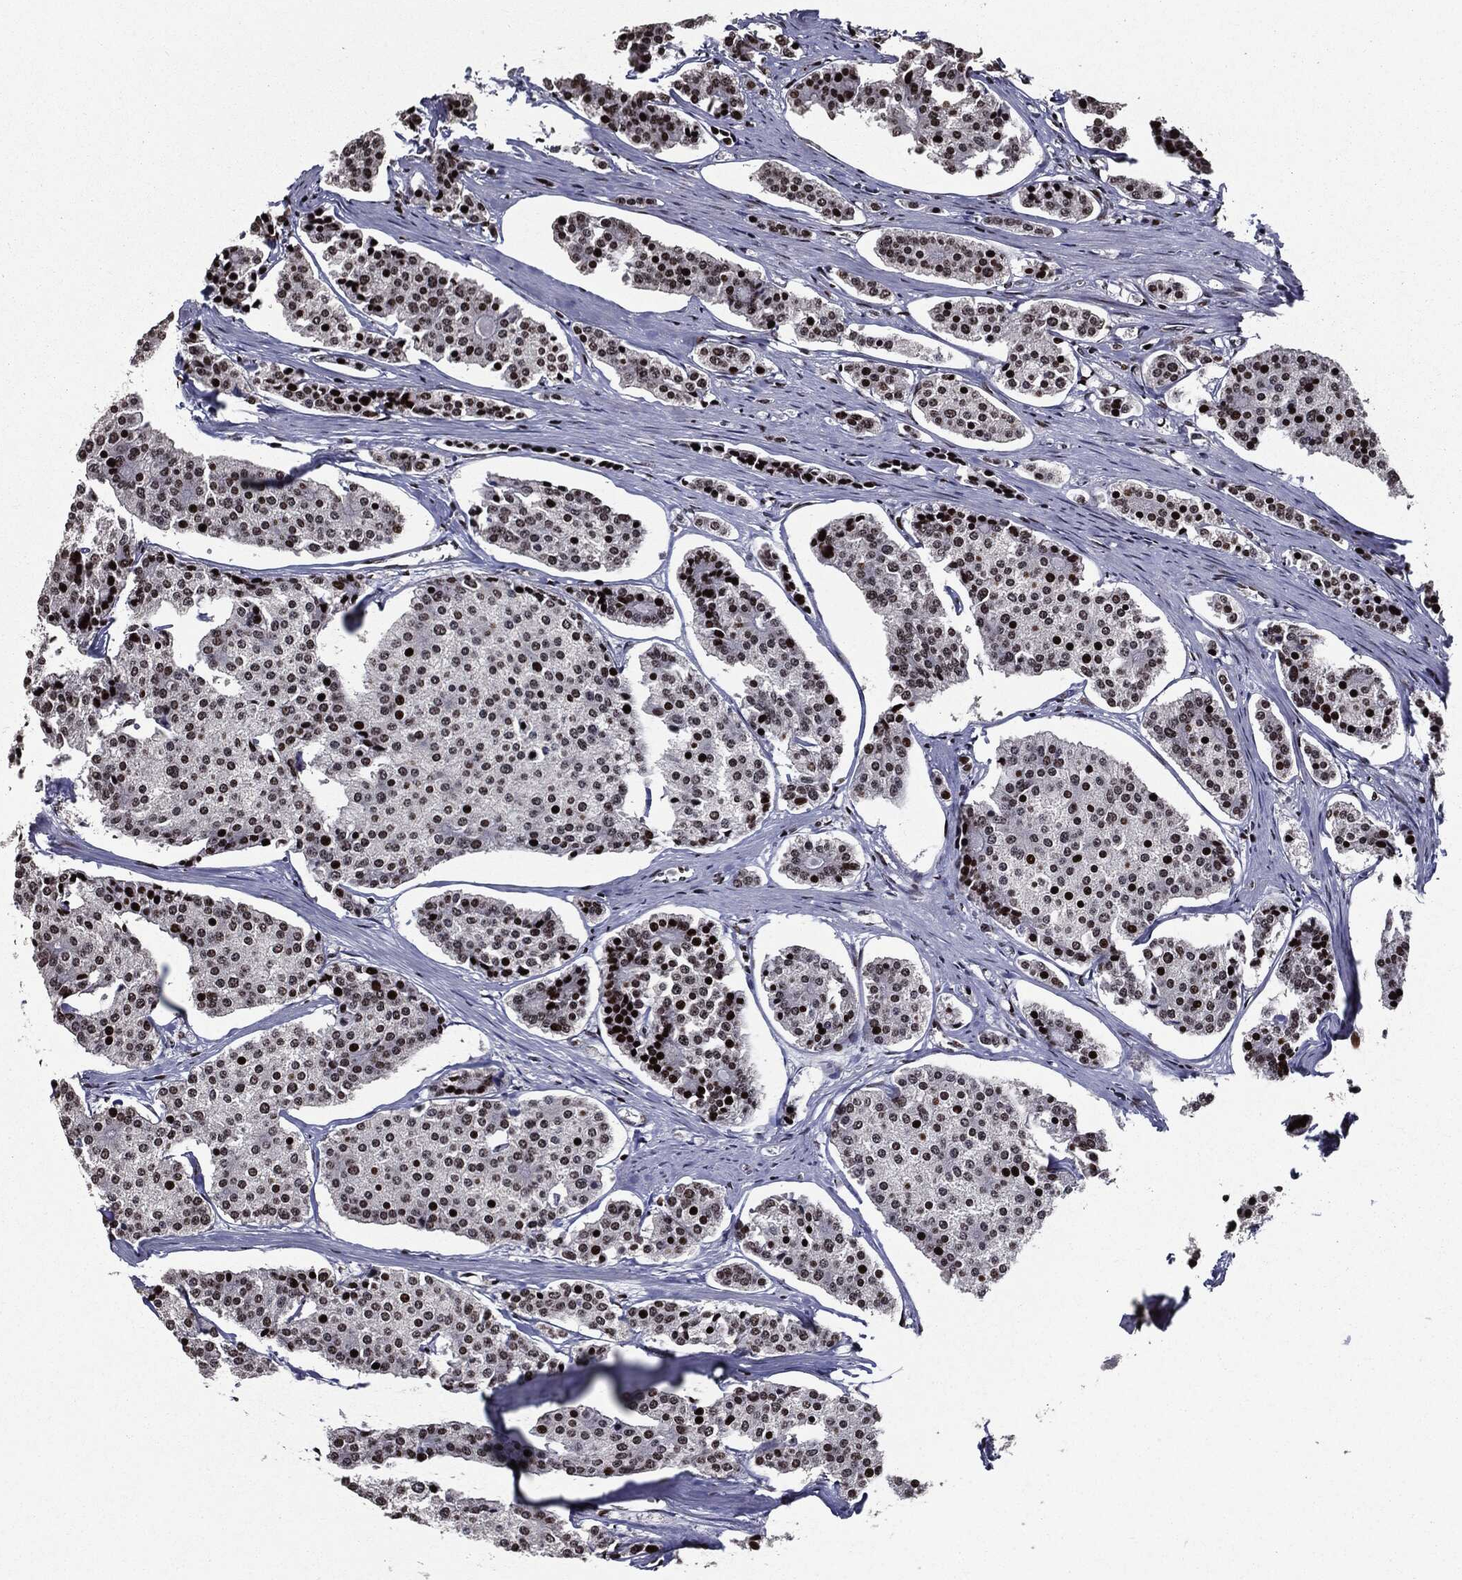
{"staining": {"intensity": "strong", "quantity": "25%-75%", "location": "nuclear"}, "tissue": "carcinoid", "cell_type": "Tumor cells", "image_type": "cancer", "snomed": [{"axis": "morphology", "description": "Carcinoid, malignant, NOS"}, {"axis": "topography", "description": "Small intestine"}], "caption": "Brown immunohistochemical staining in human carcinoid exhibits strong nuclear positivity in approximately 25%-75% of tumor cells. (DAB = brown stain, brightfield microscopy at high magnification).", "gene": "ZFP91", "patient": {"sex": "female", "age": 65}}